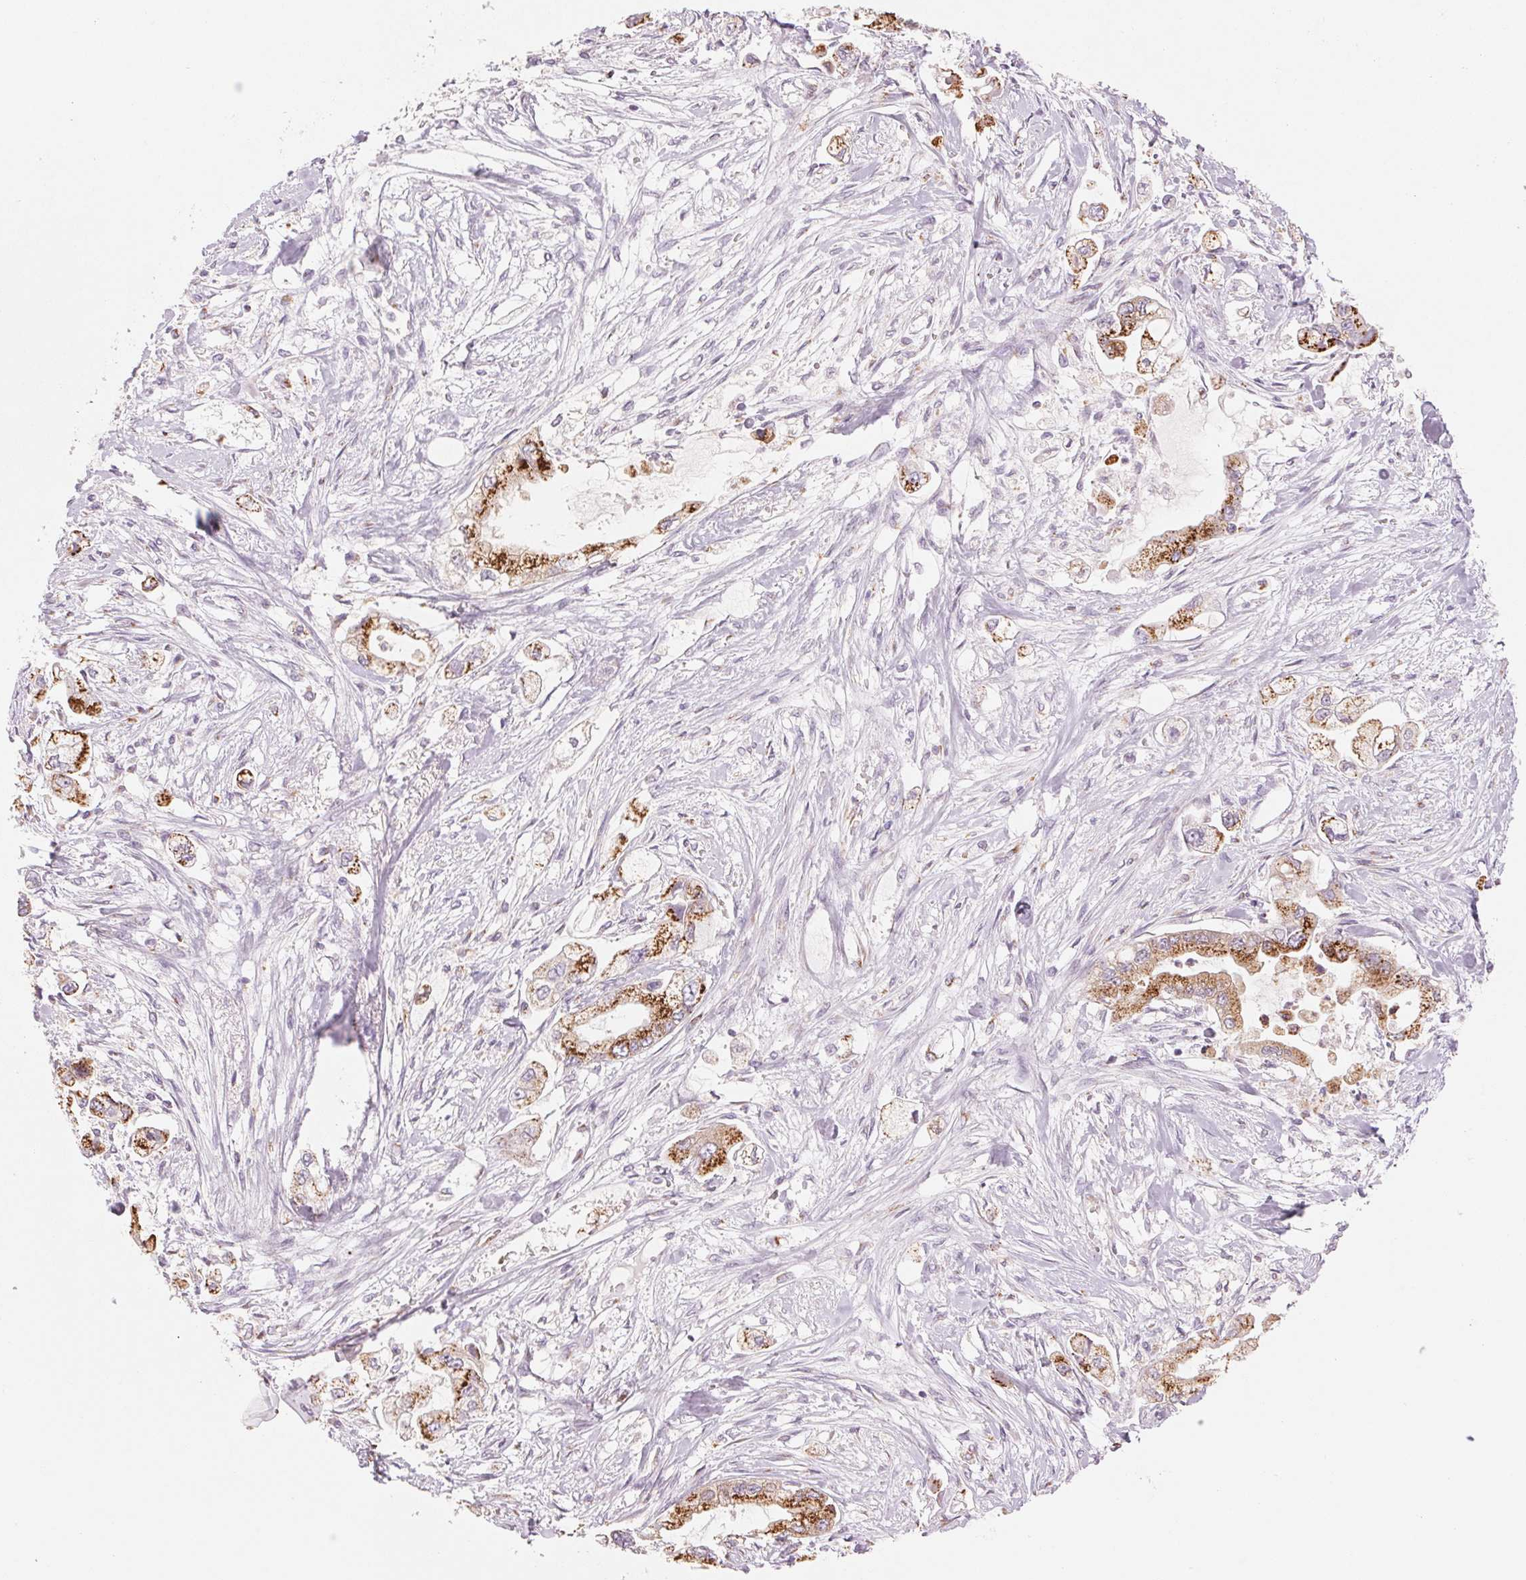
{"staining": {"intensity": "strong", "quantity": ">75%", "location": "cytoplasmic/membranous"}, "tissue": "stomach cancer", "cell_type": "Tumor cells", "image_type": "cancer", "snomed": [{"axis": "morphology", "description": "Adenocarcinoma, NOS"}, {"axis": "topography", "description": "Stomach"}], "caption": "DAB immunohistochemical staining of human stomach cancer shows strong cytoplasmic/membranous protein staining in approximately >75% of tumor cells. The staining was performed using DAB, with brown indicating positive protein expression. Nuclei are stained blue with hematoxylin.", "gene": "GALNT7", "patient": {"sex": "male", "age": 62}}